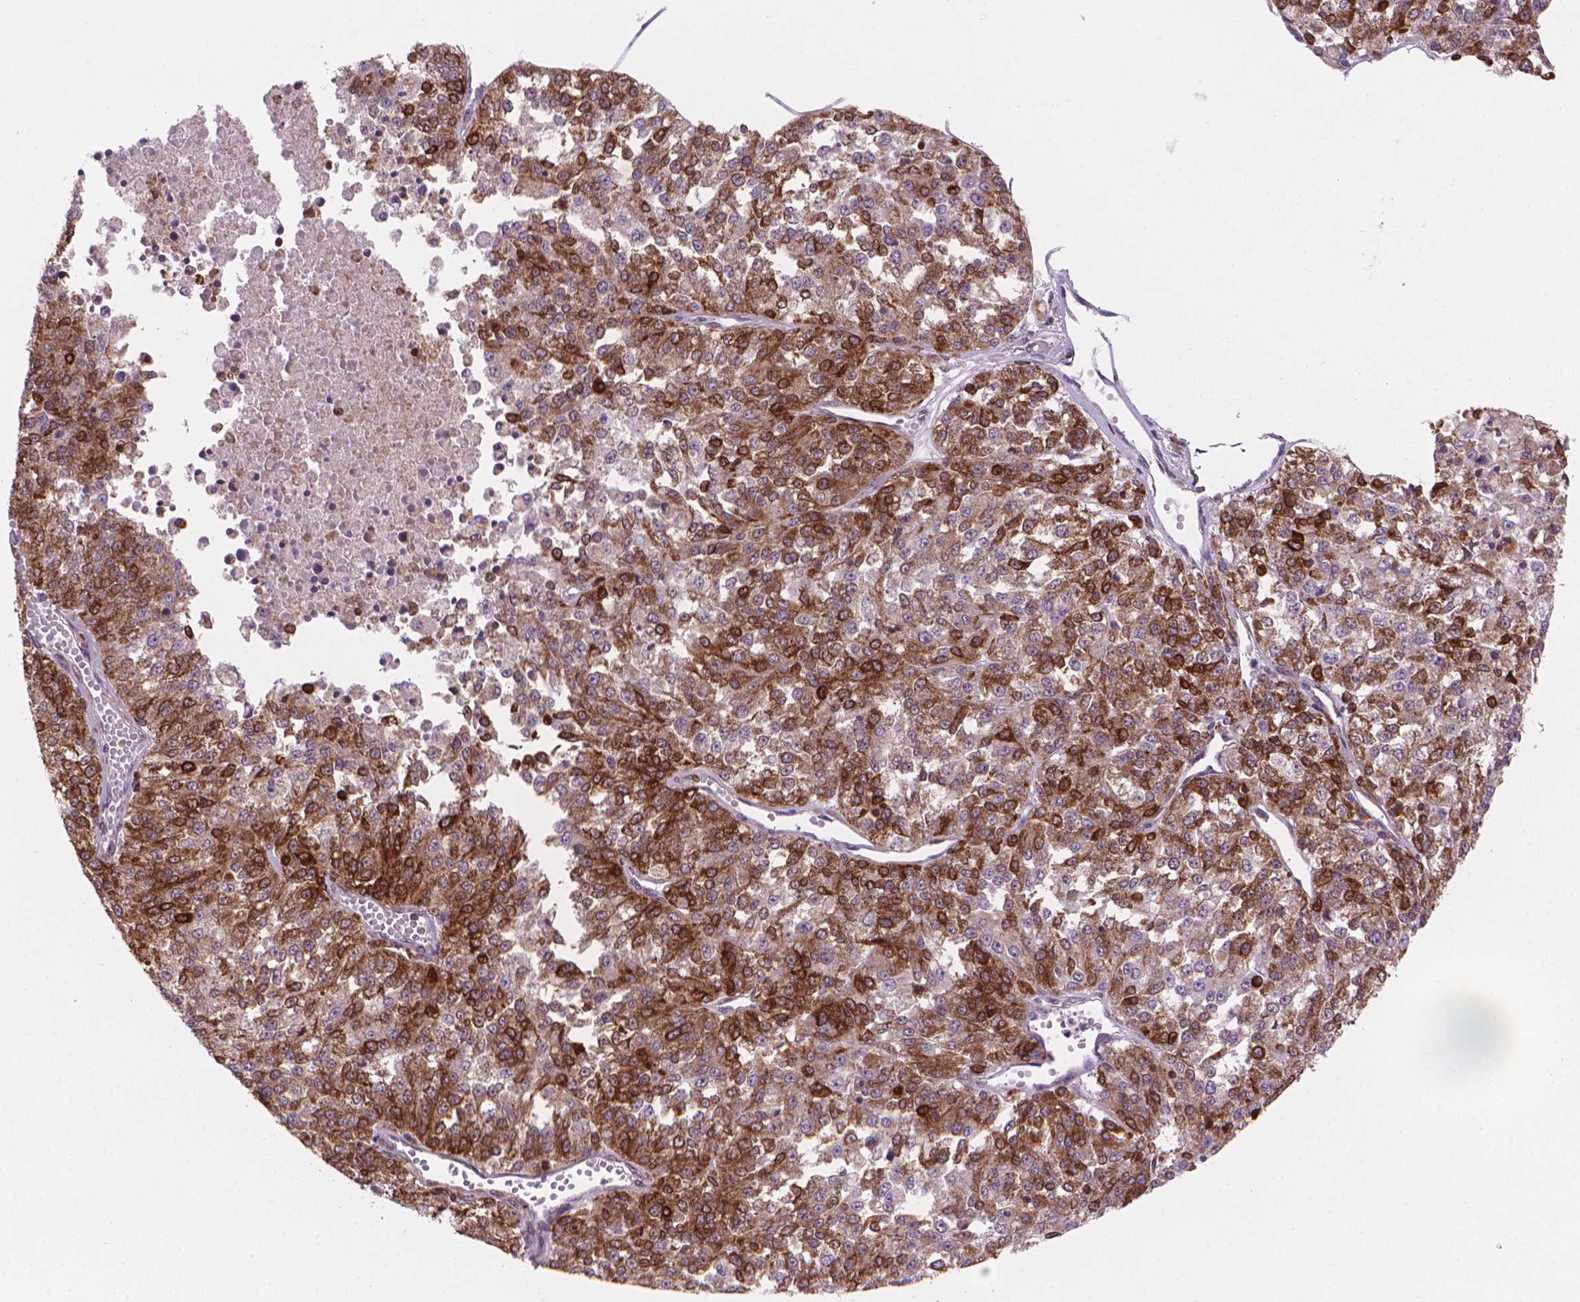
{"staining": {"intensity": "moderate", "quantity": "25%-75%", "location": "cytoplasmic/membranous"}, "tissue": "melanoma", "cell_type": "Tumor cells", "image_type": "cancer", "snomed": [{"axis": "morphology", "description": "Malignant melanoma, Metastatic site"}, {"axis": "topography", "description": "Lymph node"}], "caption": "Tumor cells show medium levels of moderate cytoplasmic/membranous staining in approximately 25%-75% of cells in malignant melanoma (metastatic site).", "gene": "BCL2", "patient": {"sex": "female", "age": 64}}